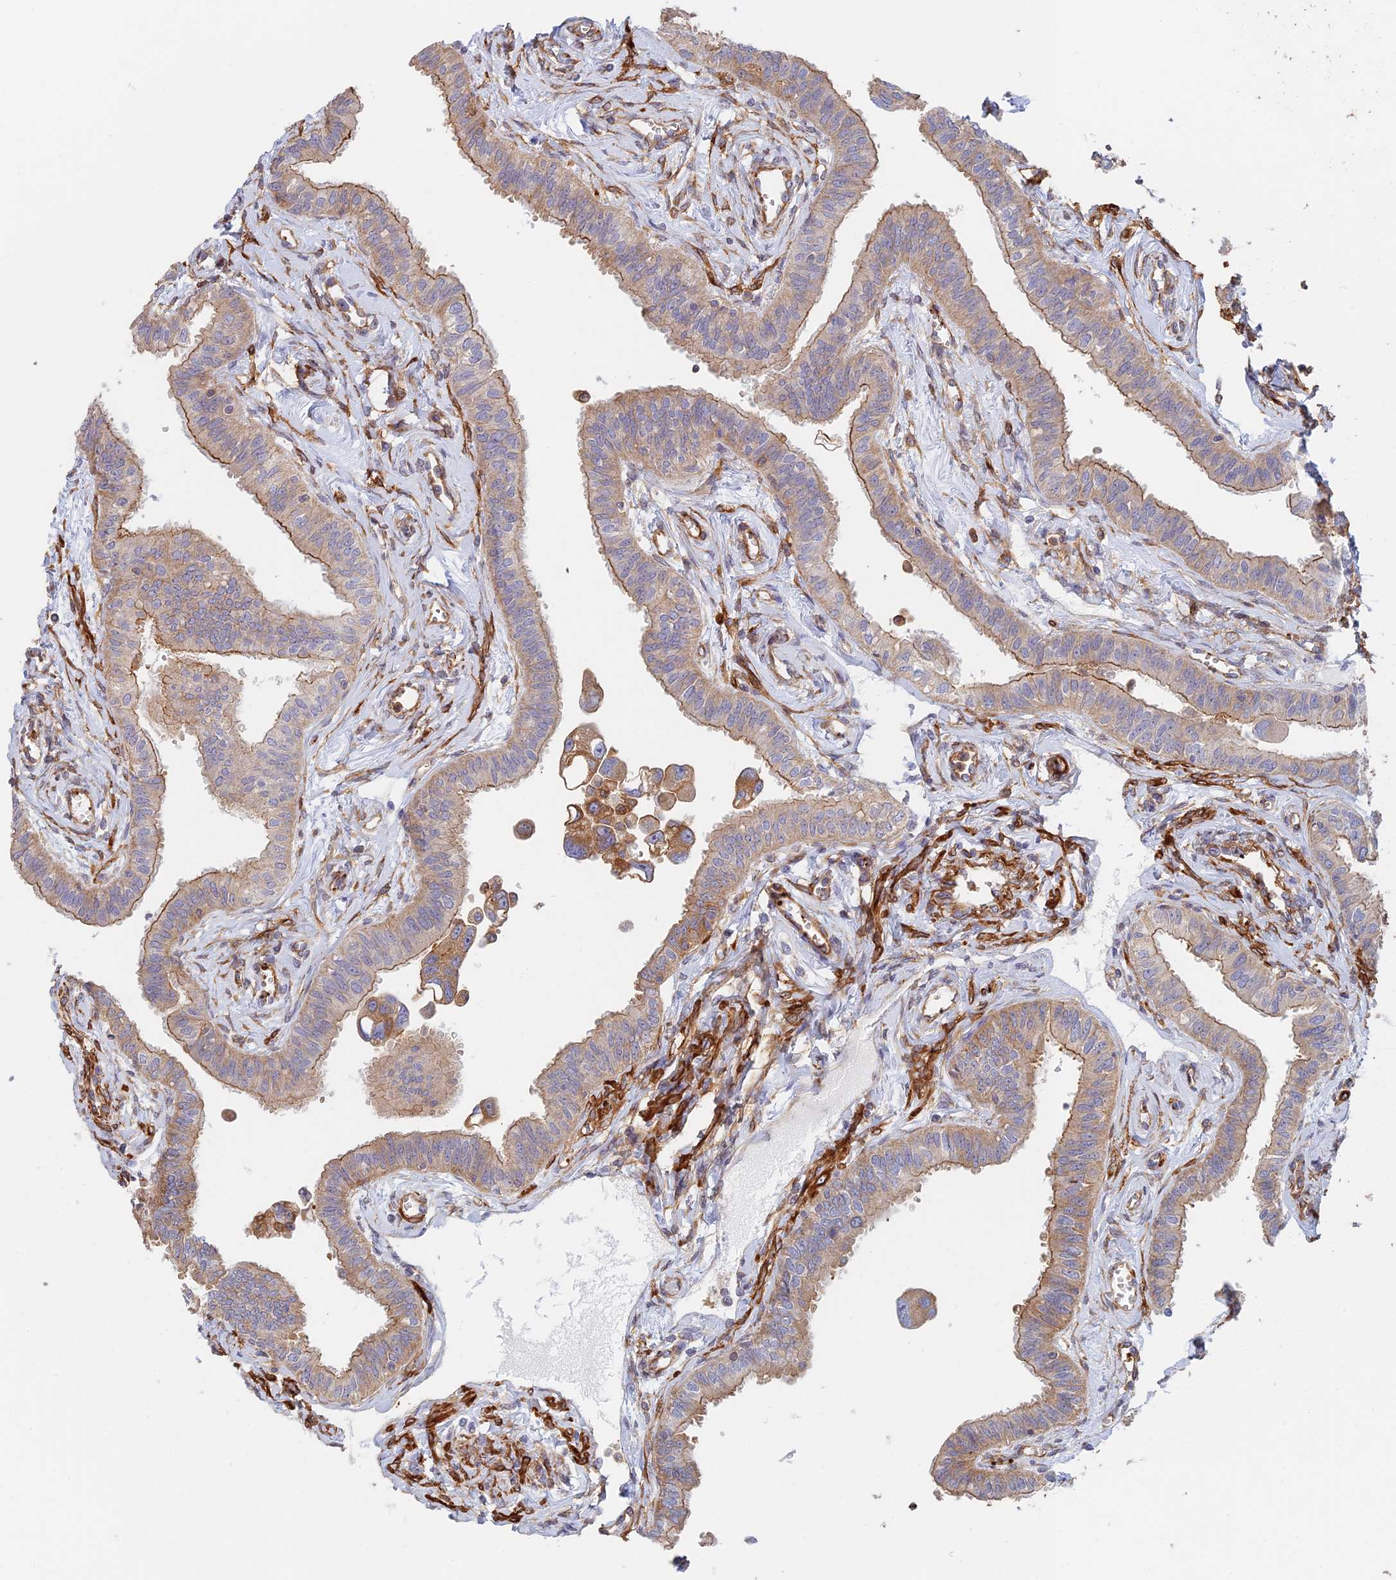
{"staining": {"intensity": "moderate", "quantity": ">75%", "location": "cytoplasmic/membranous"}, "tissue": "fallopian tube", "cell_type": "Glandular cells", "image_type": "normal", "snomed": [{"axis": "morphology", "description": "Normal tissue, NOS"}, {"axis": "morphology", "description": "Carcinoma, NOS"}, {"axis": "topography", "description": "Fallopian tube"}, {"axis": "topography", "description": "Ovary"}], "caption": "Protein expression analysis of unremarkable fallopian tube shows moderate cytoplasmic/membranous staining in approximately >75% of glandular cells.", "gene": "PAK4", "patient": {"sex": "female", "age": 59}}